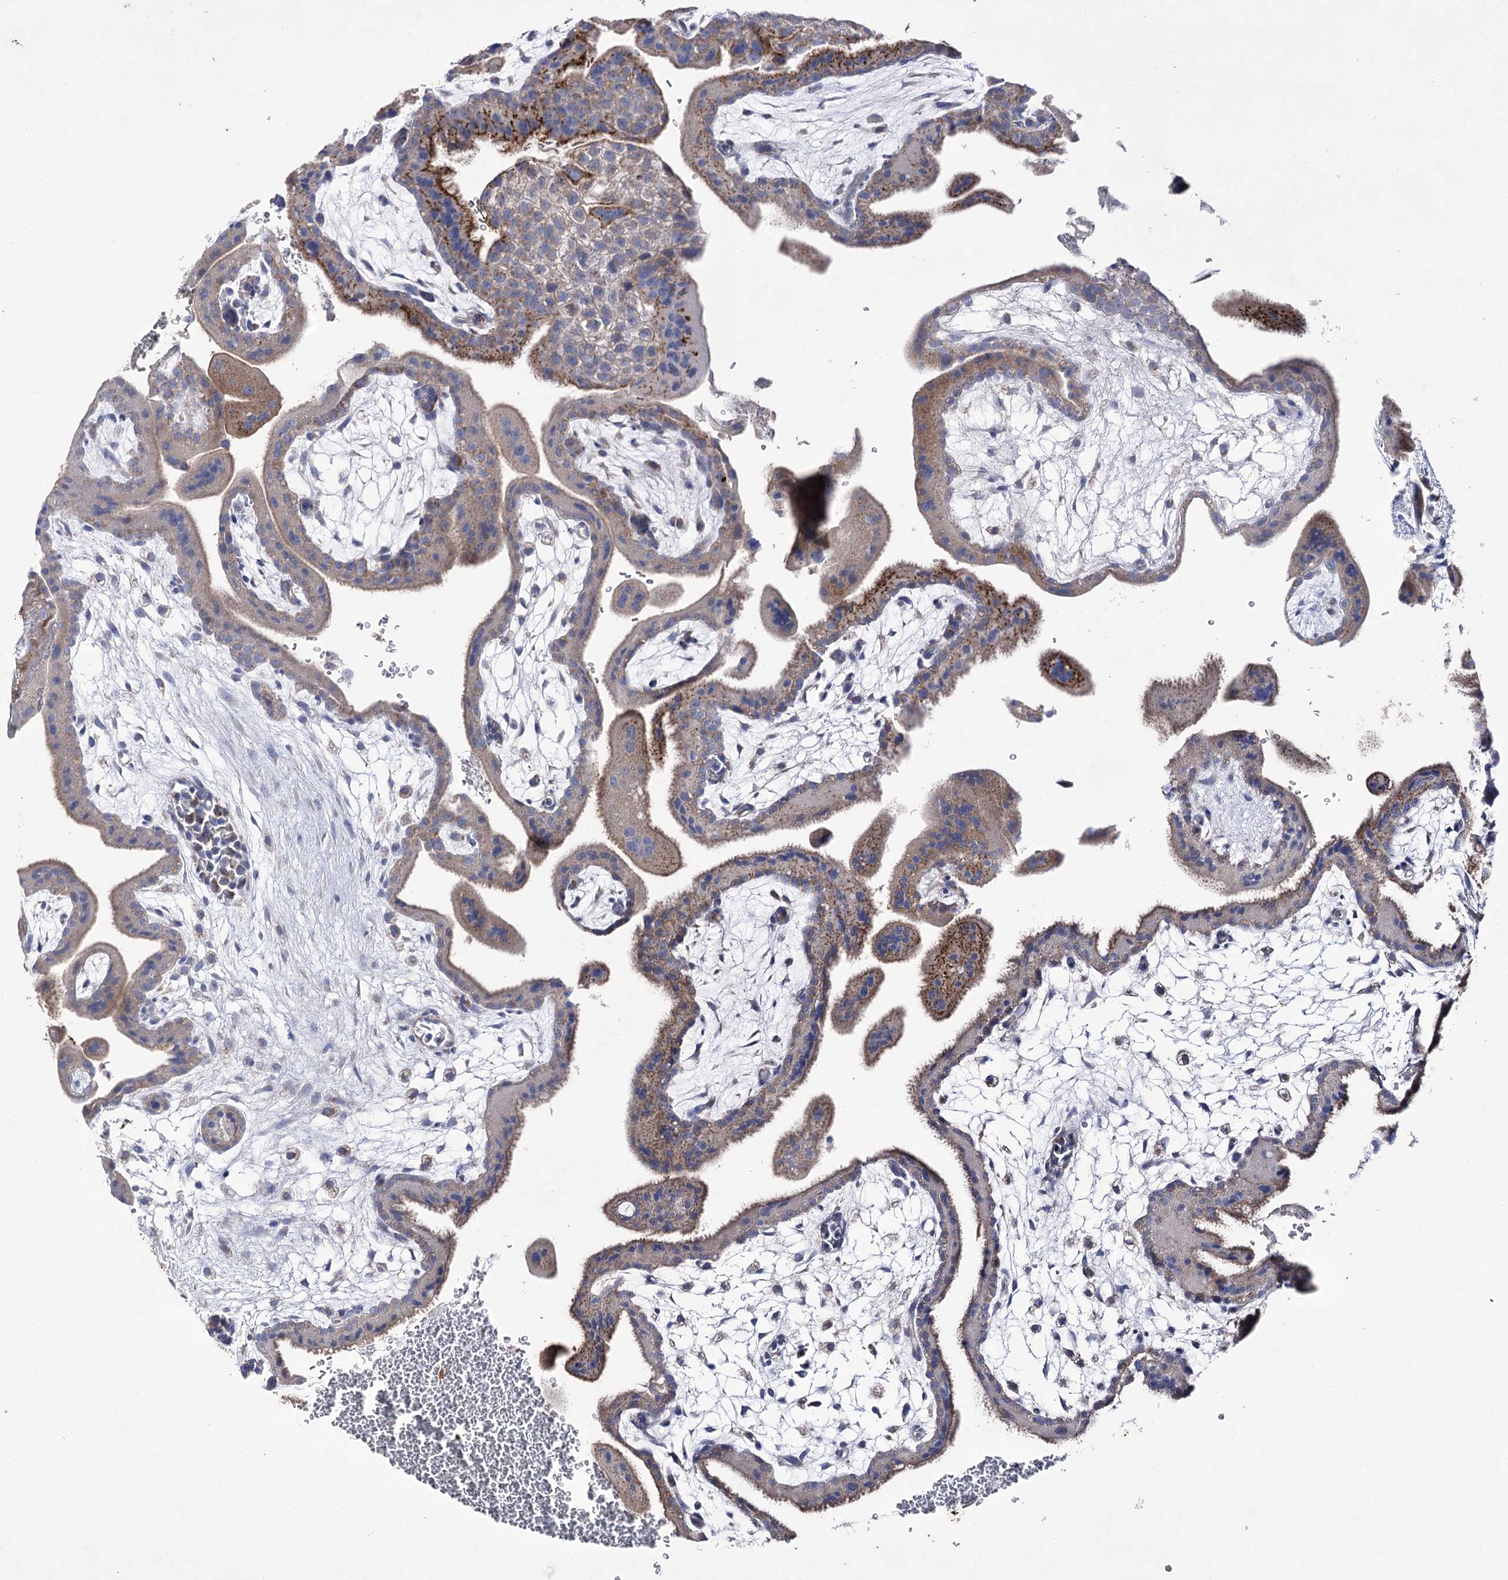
{"staining": {"intensity": "negative", "quantity": "none", "location": "none"}, "tissue": "placenta", "cell_type": "Decidual cells", "image_type": "normal", "snomed": [{"axis": "morphology", "description": "Normal tissue, NOS"}, {"axis": "topography", "description": "Placenta"}], "caption": "This is an immunohistochemistry micrograph of normal placenta. There is no positivity in decidual cells.", "gene": "COX15", "patient": {"sex": "female", "age": 35}}